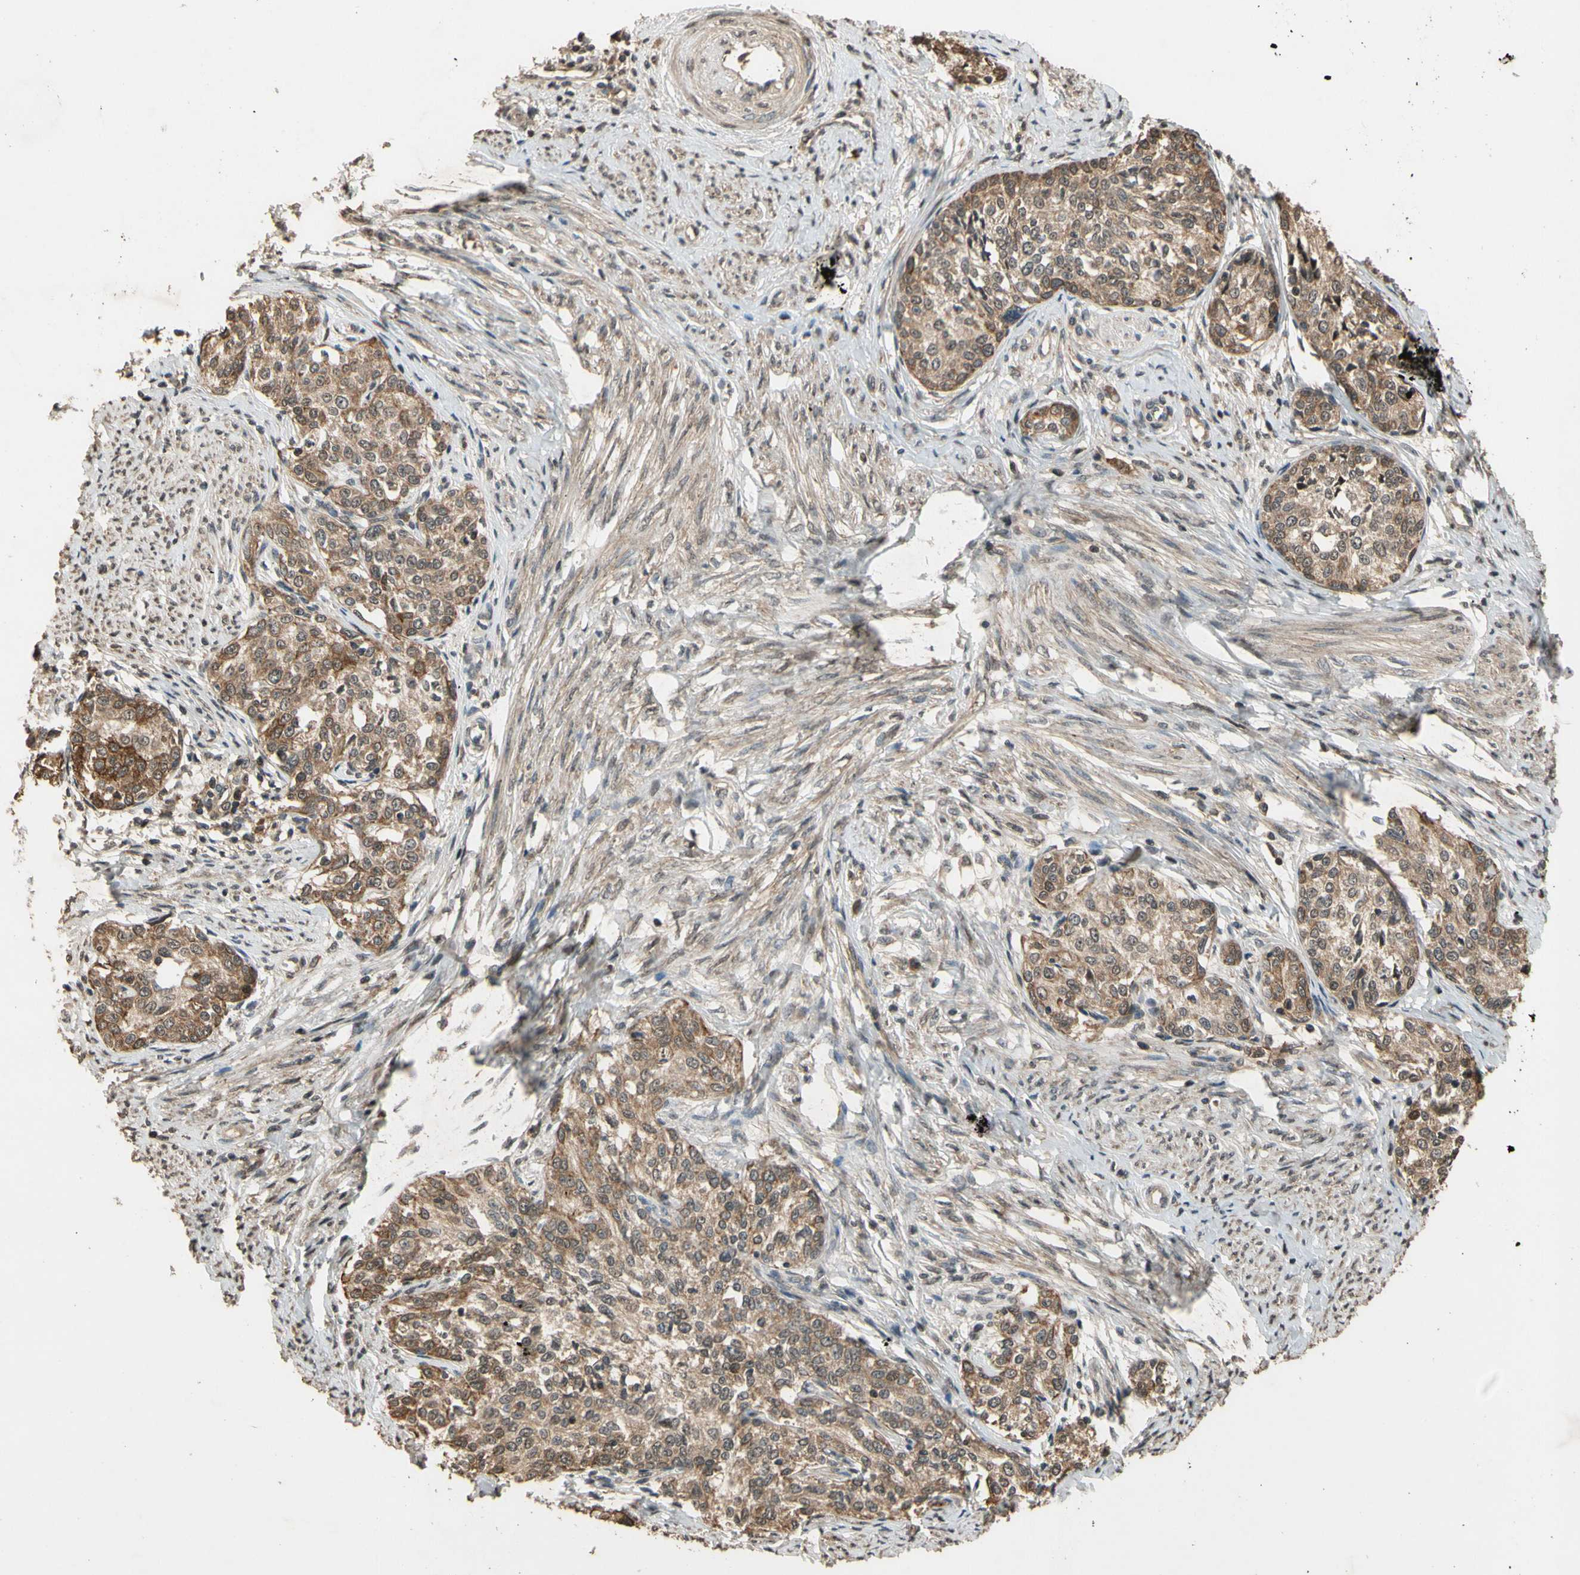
{"staining": {"intensity": "strong", "quantity": ">75%", "location": "cytoplasmic/membranous"}, "tissue": "cervical cancer", "cell_type": "Tumor cells", "image_type": "cancer", "snomed": [{"axis": "morphology", "description": "Squamous cell carcinoma, NOS"}, {"axis": "morphology", "description": "Adenocarcinoma, NOS"}, {"axis": "topography", "description": "Cervix"}], "caption": "High-power microscopy captured an immunohistochemistry (IHC) histopathology image of adenocarcinoma (cervical), revealing strong cytoplasmic/membranous positivity in about >75% of tumor cells.", "gene": "TMEM230", "patient": {"sex": "female", "age": 52}}